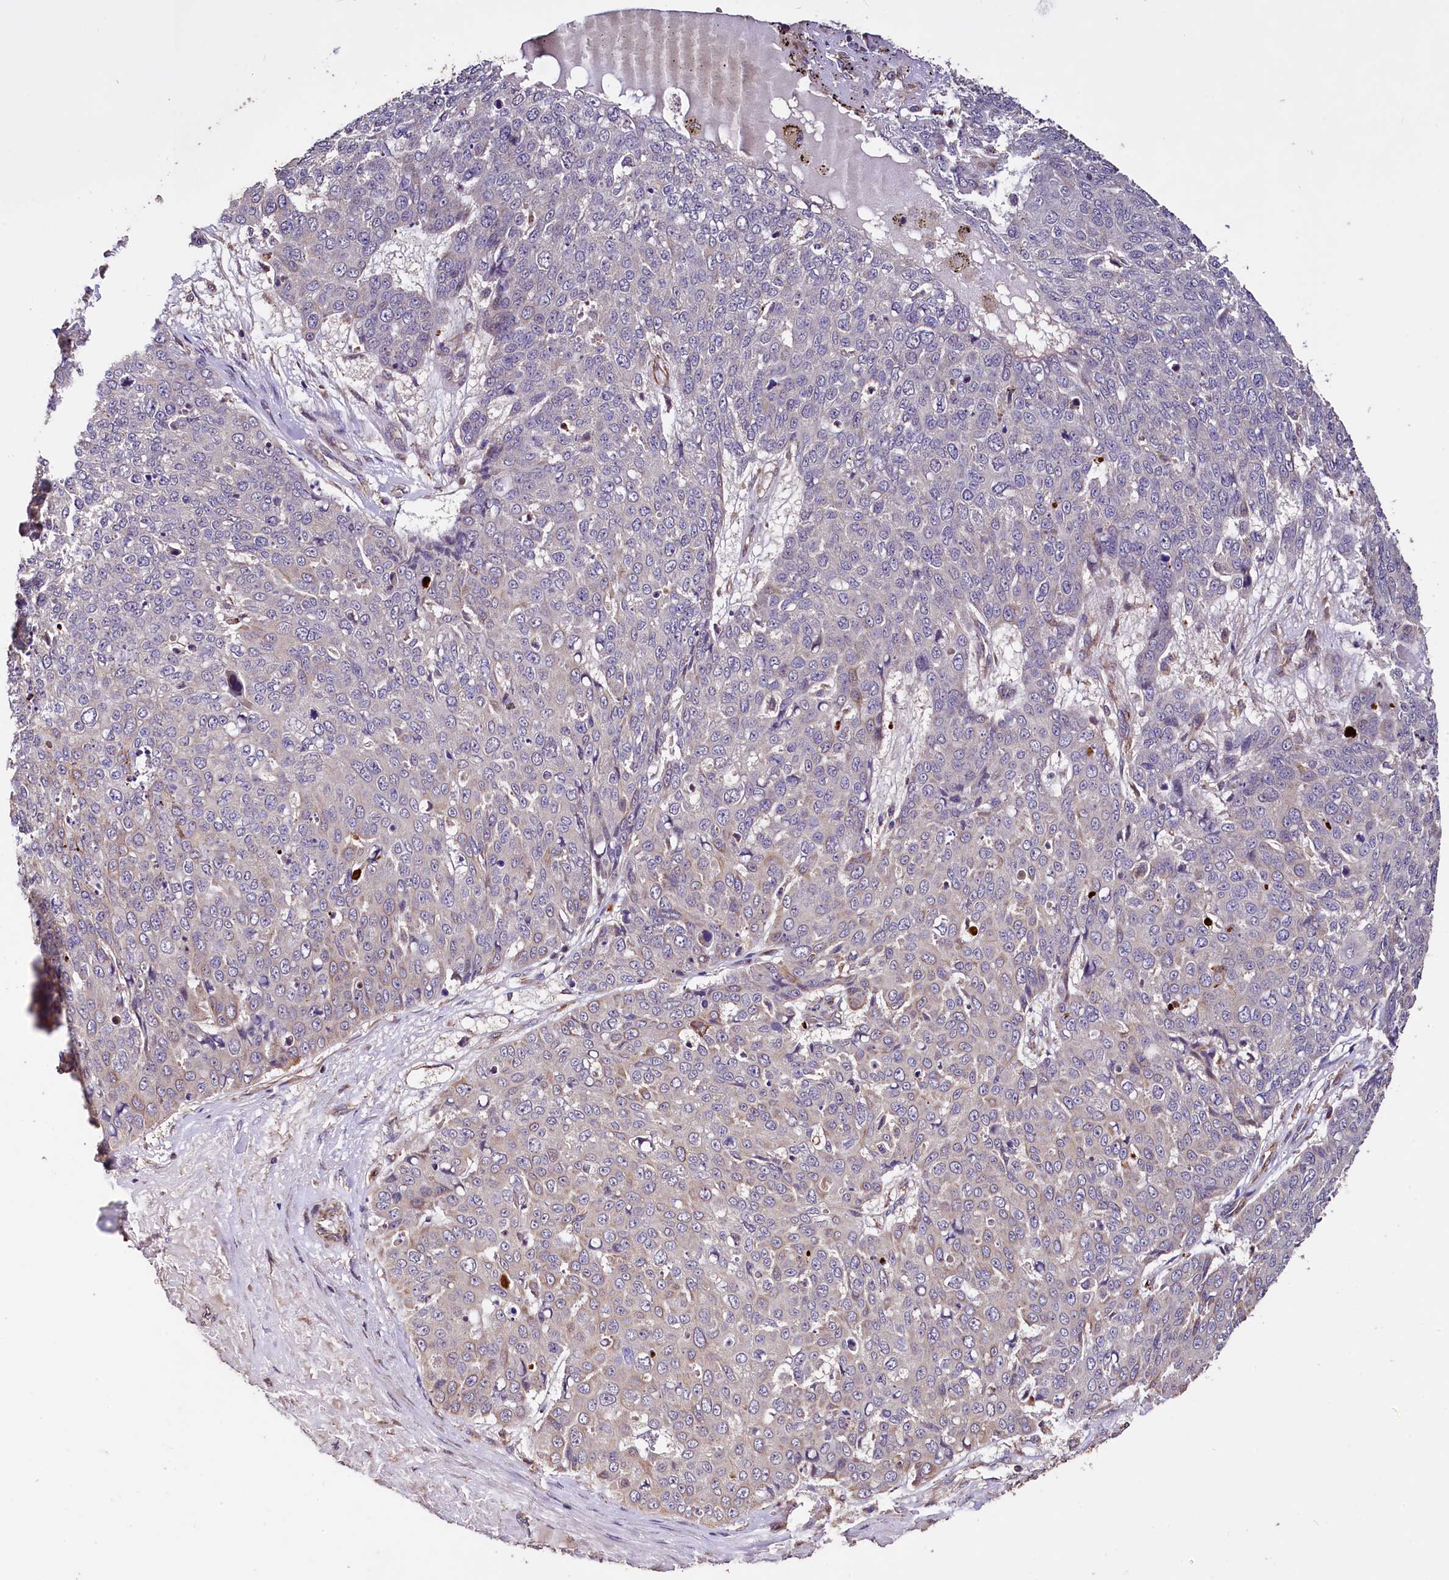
{"staining": {"intensity": "weak", "quantity": "<25%", "location": "cytoplasmic/membranous"}, "tissue": "skin cancer", "cell_type": "Tumor cells", "image_type": "cancer", "snomed": [{"axis": "morphology", "description": "Squamous cell carcinoma, NOS"}, {"axis": "topography", "description": "Skin"}], "caption": "A histopathology image of human skin cancer (squamous cell carcinoma) is negative for staining in tumor cells.", "gene": "RASSF1", "patient": {"sex": "male", "age": 71}}